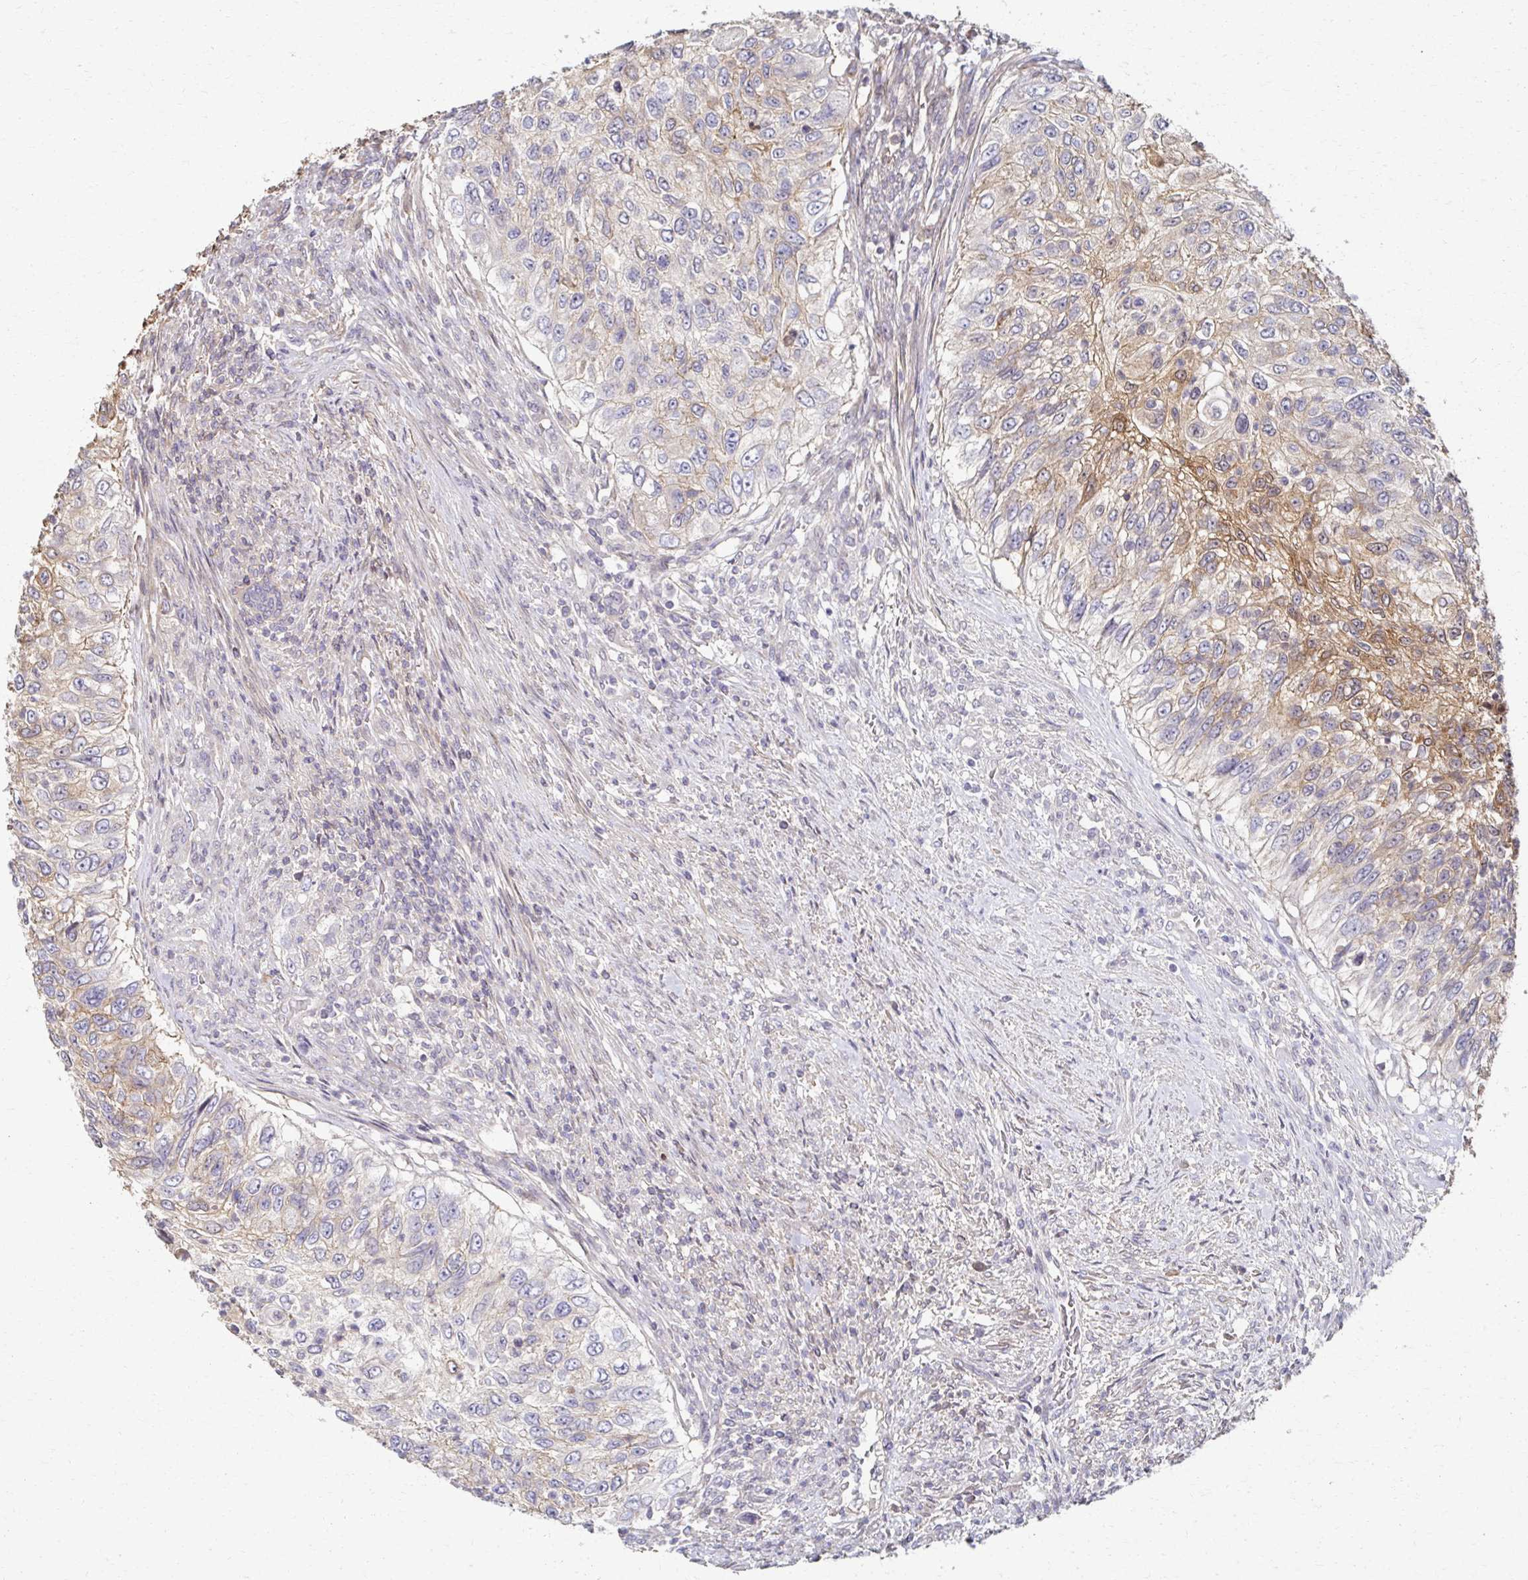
{"staining": {"intensity": "moderate", "quantity": "<25%", "location": "cytoplasmic/membranous"}, "tissue": "urothelial cancer", "cell_type": "Tumor cells", "image_type": "cancer", "snomed": [{"axis": "morphology", "description": "Urothelial carcinoma, High grade"}, {"axis": "topography", "description": "Urinary bladder"}], "caption": "Urothelial cancer stained with immunohistochemistry demonstrates moderate cytoplasmic/membranous staining in about <25% of tumor cells.", "gene": "EOLA2", "patient": {"sex": "female", "age": 60}}